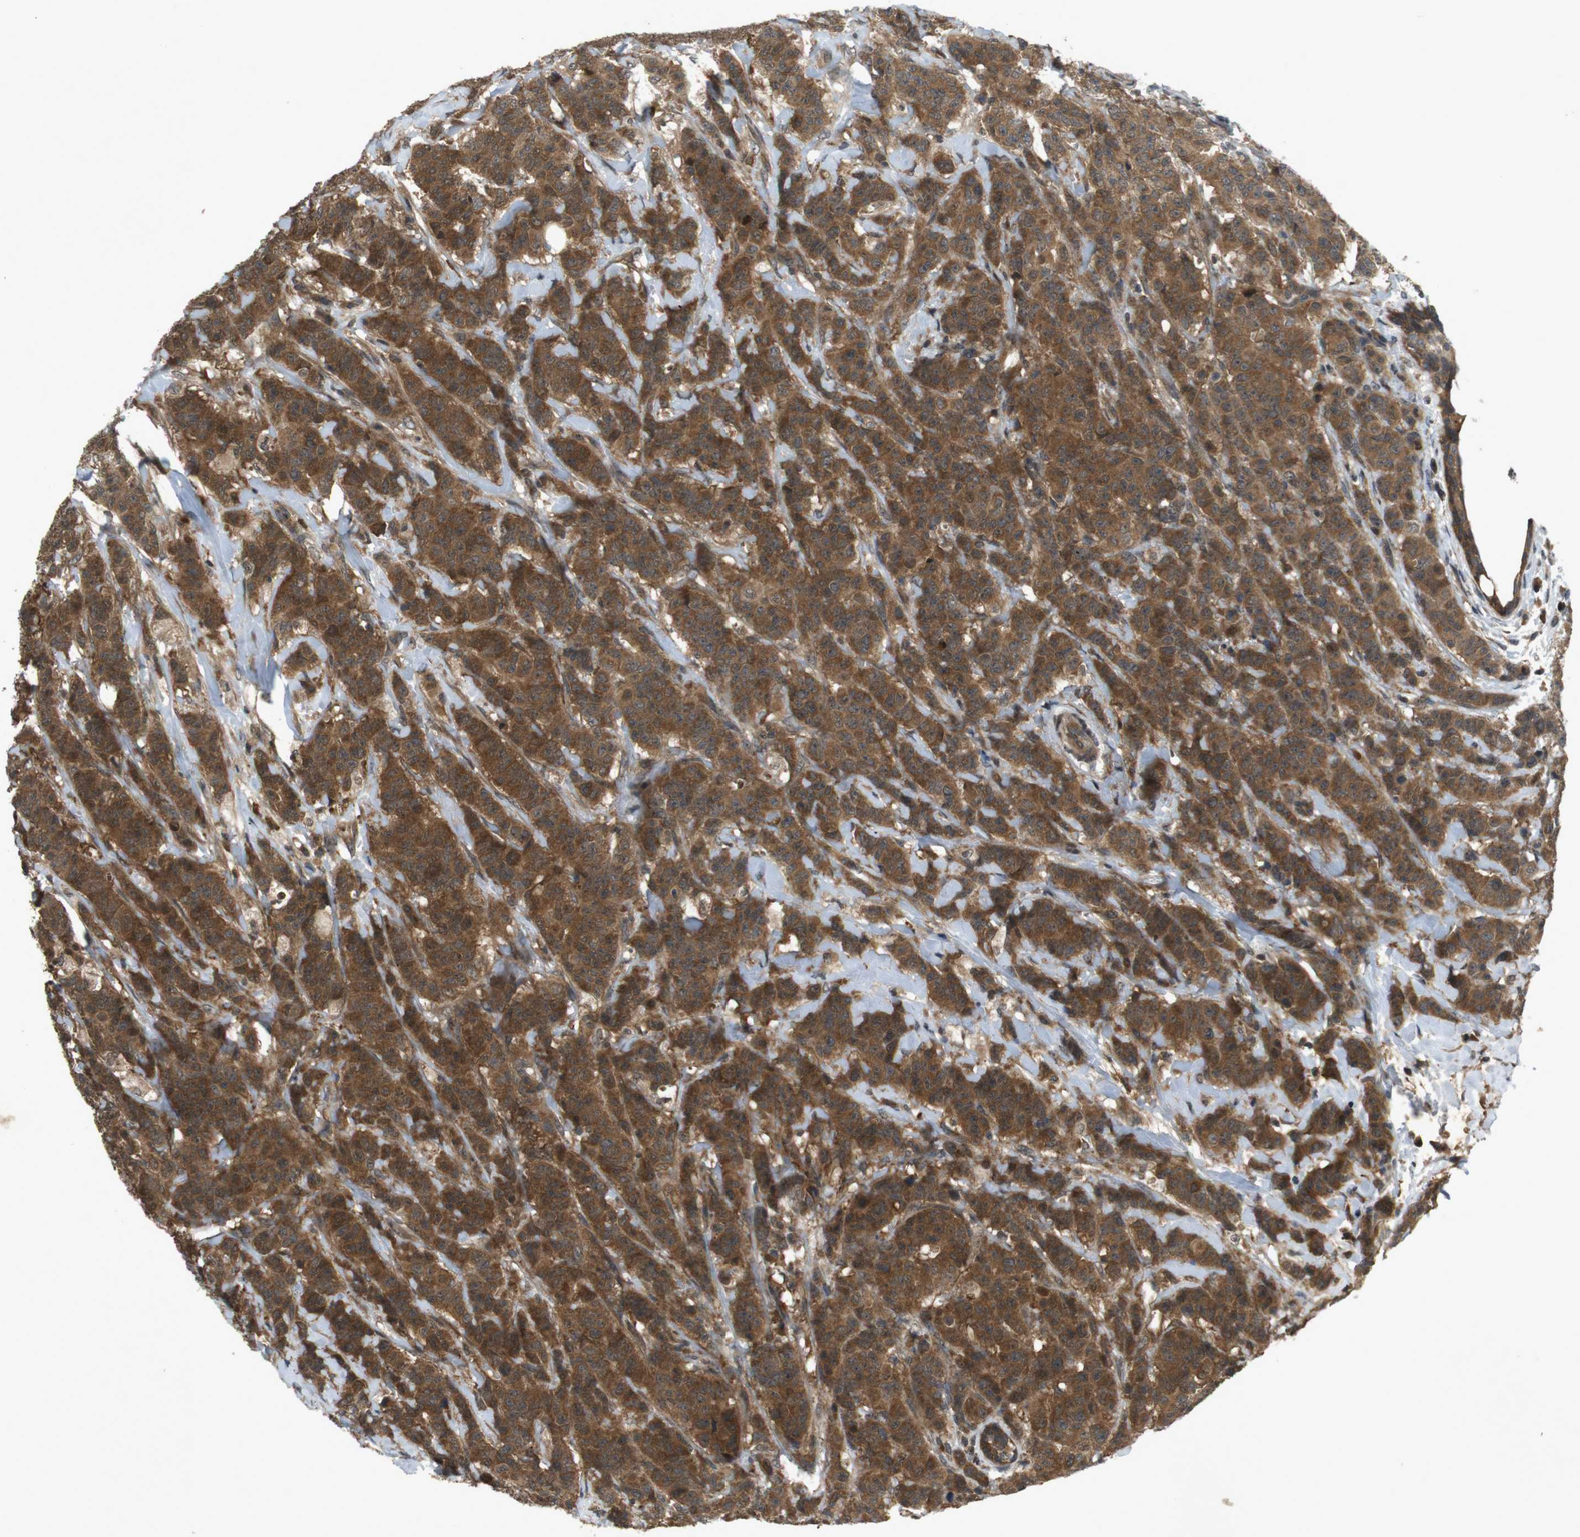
{"staining": {"intensity": "strong", "quantity": ">75%", "location": "cytoplasmic/membranous"}, "tissue": "breast cancer", "cell_type": "Tumor cells", "image_type": "cancer", "snomed": [{"axis": "morphology", "description": "Normal tissue, NOS"}, {"axis": "morphology", "description": "Duct carcinoma"}, {"axis": "topography", "description": "Breast"}], "caption": "IHC (DAB (3,3'-diaminobenzidine)) staining of breast cancer (invasive ductal carcinoma) reveals strong cytoplasmic/membranous protein expression in about >75% of tumor cells. The protein of interest is stained brown, and the nuclei are stained in blue (DAB (3,3'-diaminobenzidine) IHC with brightfield microscopy, high magnification).", "gene": "NFKBIE", "patient": {"sex": "female", "age": 40}}